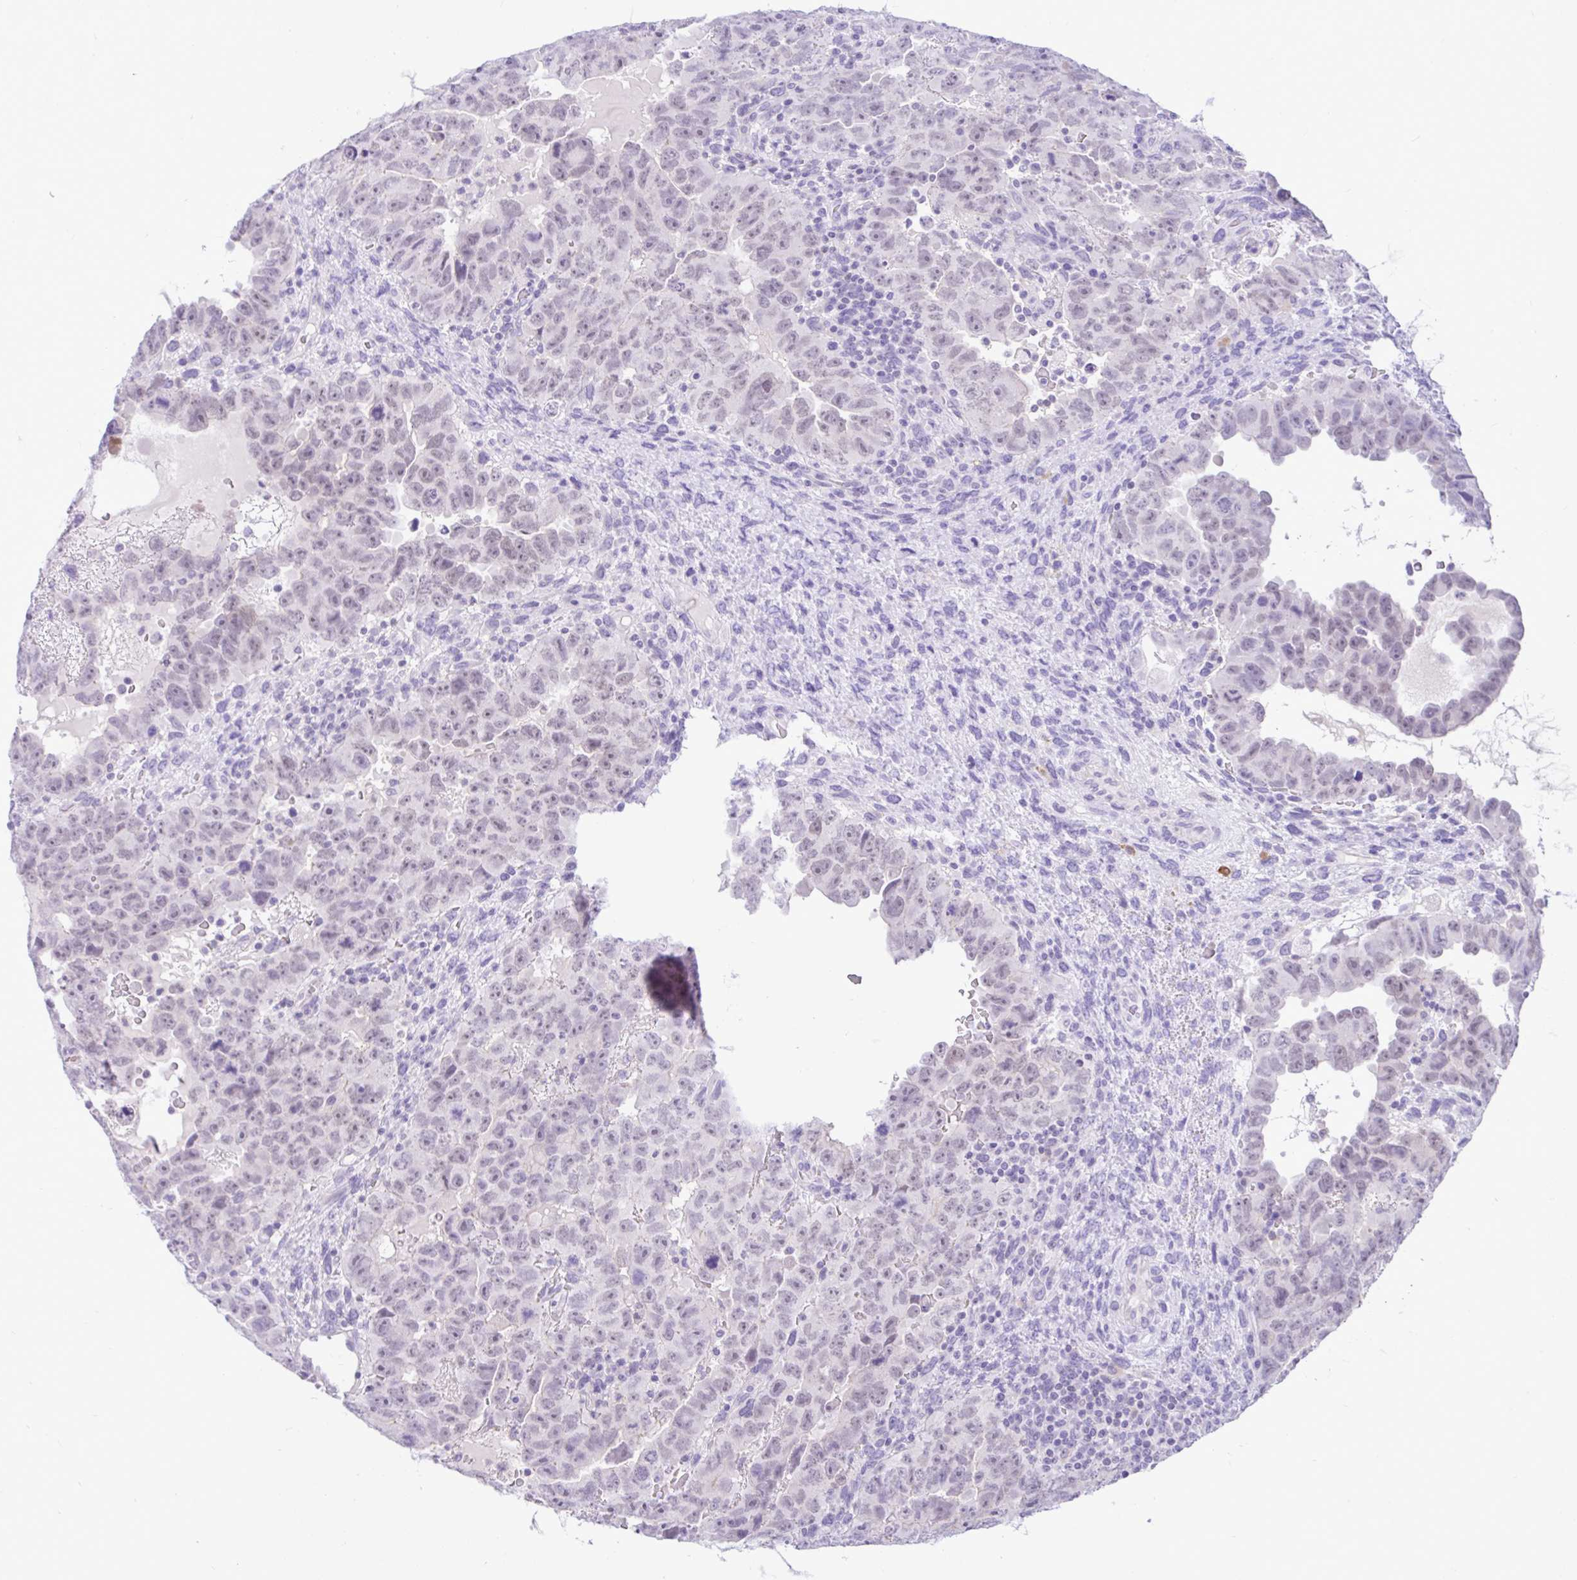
{"staining": {"intensity": "negative", "quantity": "none", "location": "none"}, "tissue": "testis cancer", "cell_type": "Tumor cells", "image_type": "cancer", "snomed": [{"axis": "morphology", "description": "Carcinoma, Embryonal, NOS"}, {"axis": "topography", "description": "Testis"}], "caption": "The image reveals no staining of tumor cells in testis cancer (embryonal carcinoma).", "gene": "ZNF101", "patient": {"sex": "male", "age": 24}}